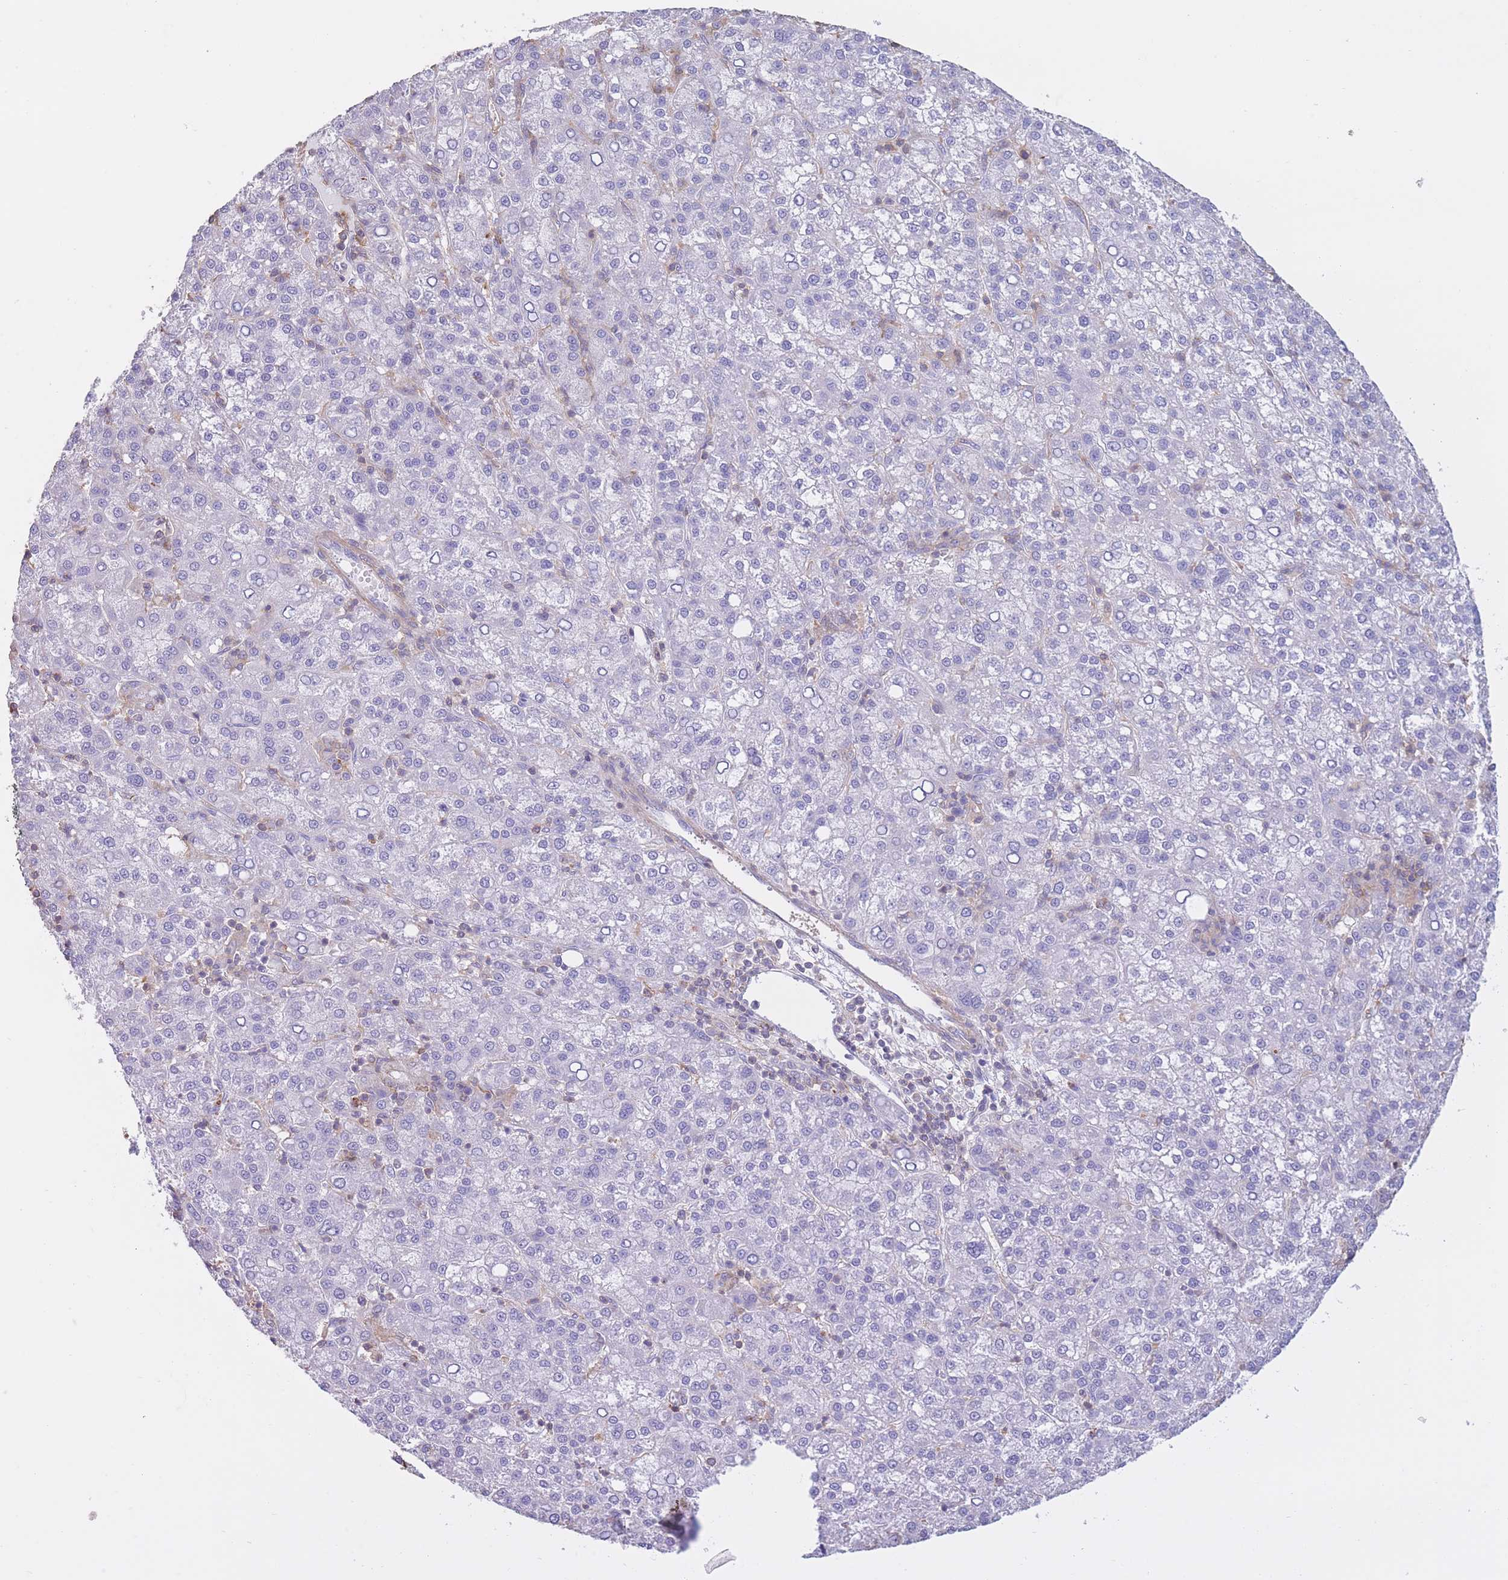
{"staining": {"intensity": "negative", "quantity": "none", "location": "none"}, "tissue": "liver cancer", "cell_type": "Tumor cells", "image_type": "cancer", "snomed": [{"axis": "morphology", "description": "Carcinoma, Hepatocellular, NOS"}, {"axis": "topography", "description": "Liver"}], "caption": "The photomicrograph reveals no significant expression in tumor cells of liver cancer (hepatocellular carcinoma).", "gene": "PDHA1", "patient": {"sex": "female", "age": 58}}